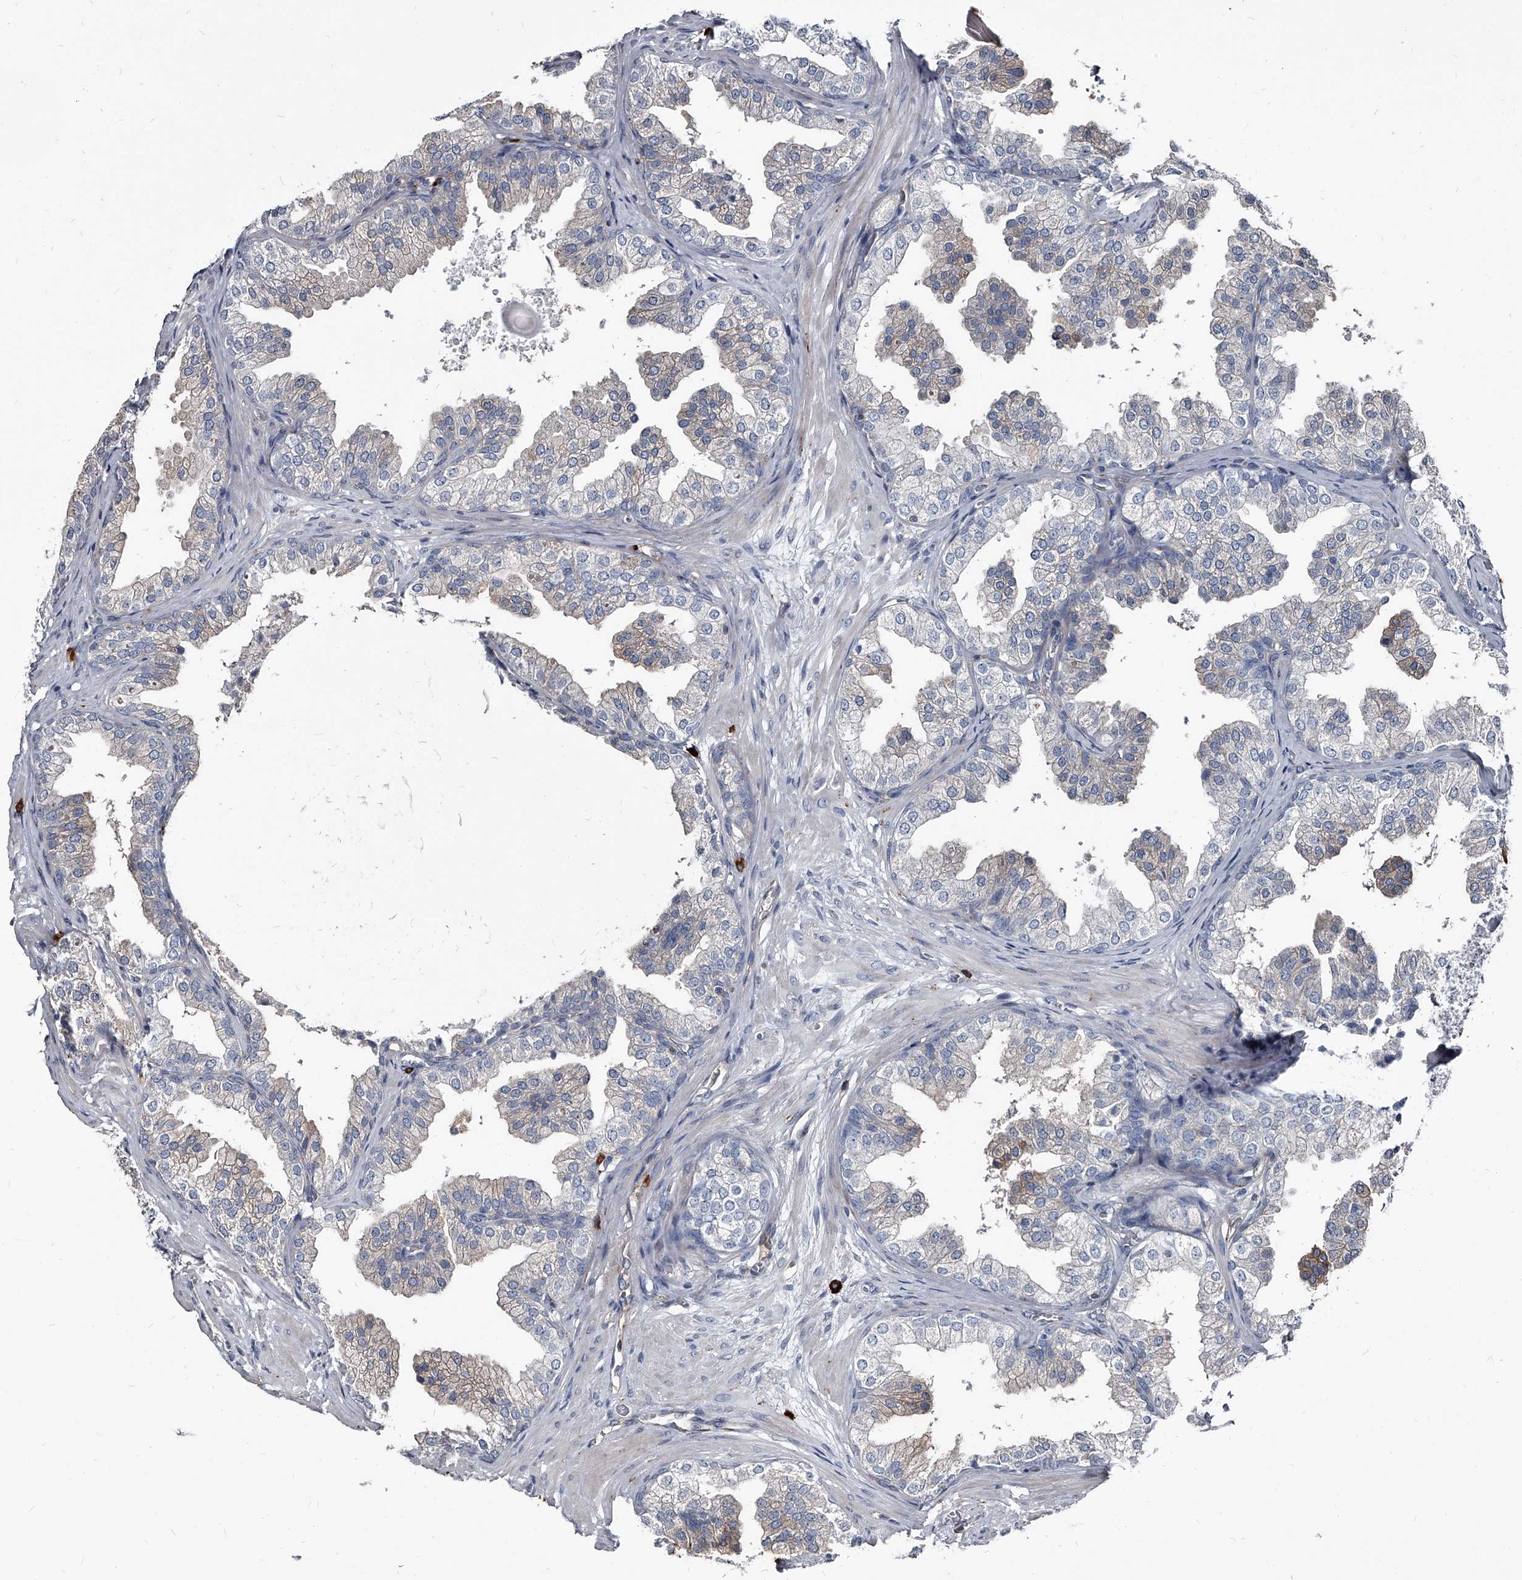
{"staining": {"intensity": "negative", "quantity": "none", "location": "none"}, "tissue": "prostate", "cell_type": "Glandular cells", "image_type": "normal", "snomed": [{"axis": "morphology", "description": "Normal tissue, NOS"}, {"axis": "topography", "description": "Prostate"}], "caption": "DAB immunohistochemical staining of unremarkable human prostate demonstrates no significant staining in glandular cells.", "gene": "PGLYRP3", "patient": {"sex": "male", "age": 48}}